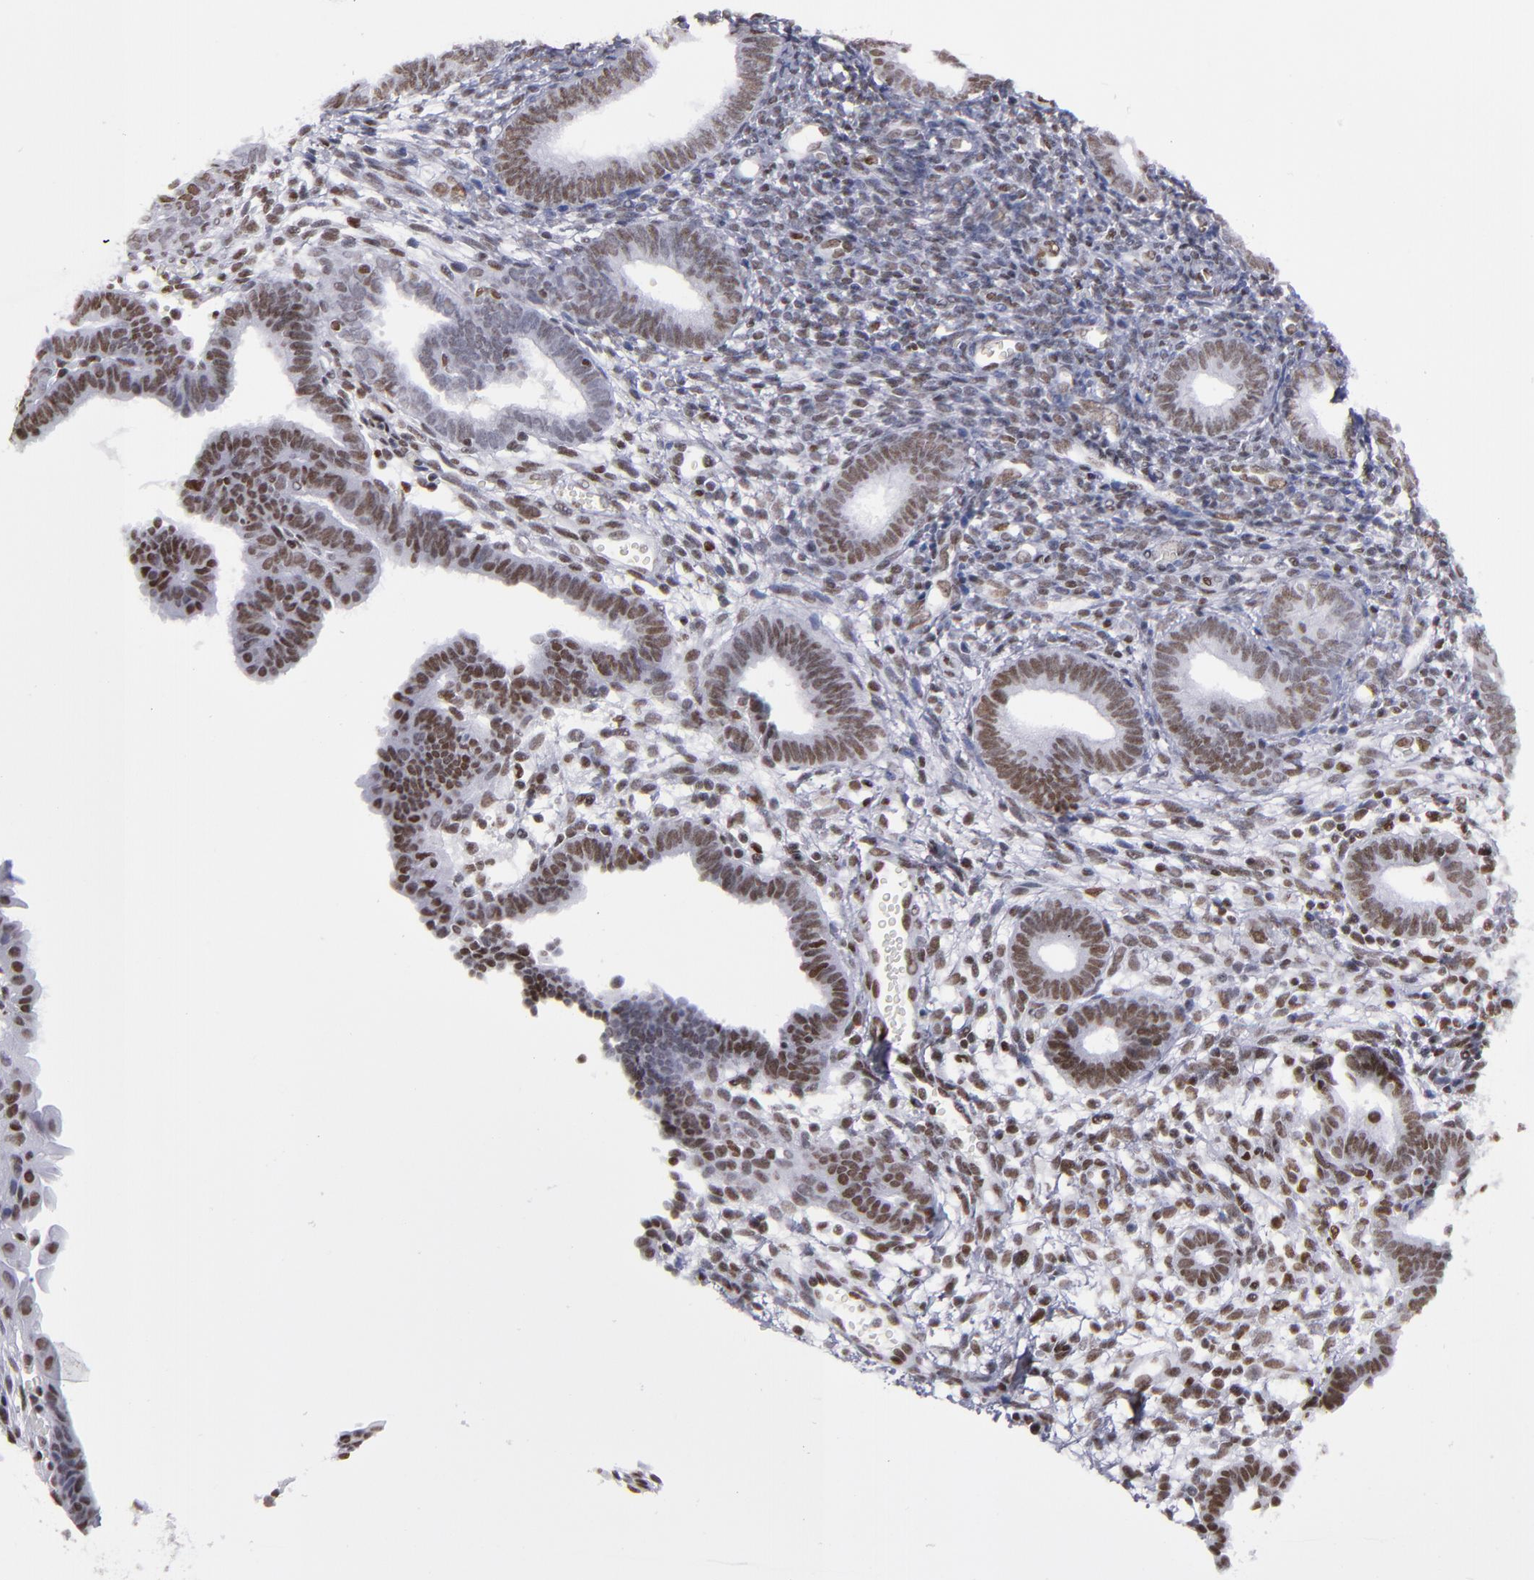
{"staining": {"intensity": "weak", "quantity": "<25%", "location": "nuclear"}, "tissue": "endometrium", "cell_type": "Cells in endometrial stroma", "image_type": "normal", "snomed": [{"axis": "morphology", "description": "Normal tissue, NOS"}, {"axis": "topography", "description": "Smooth muscle"}, {"axis": "topography", "description": "Endometrium"}], "caption": "The histopathology image demonstrates no staining of cells in endometrial stroma in unremarkable endometrium. Nuclei are stained in blue.", "gene": "TERF2", "patient": {"sex": "female", "age": 57}}